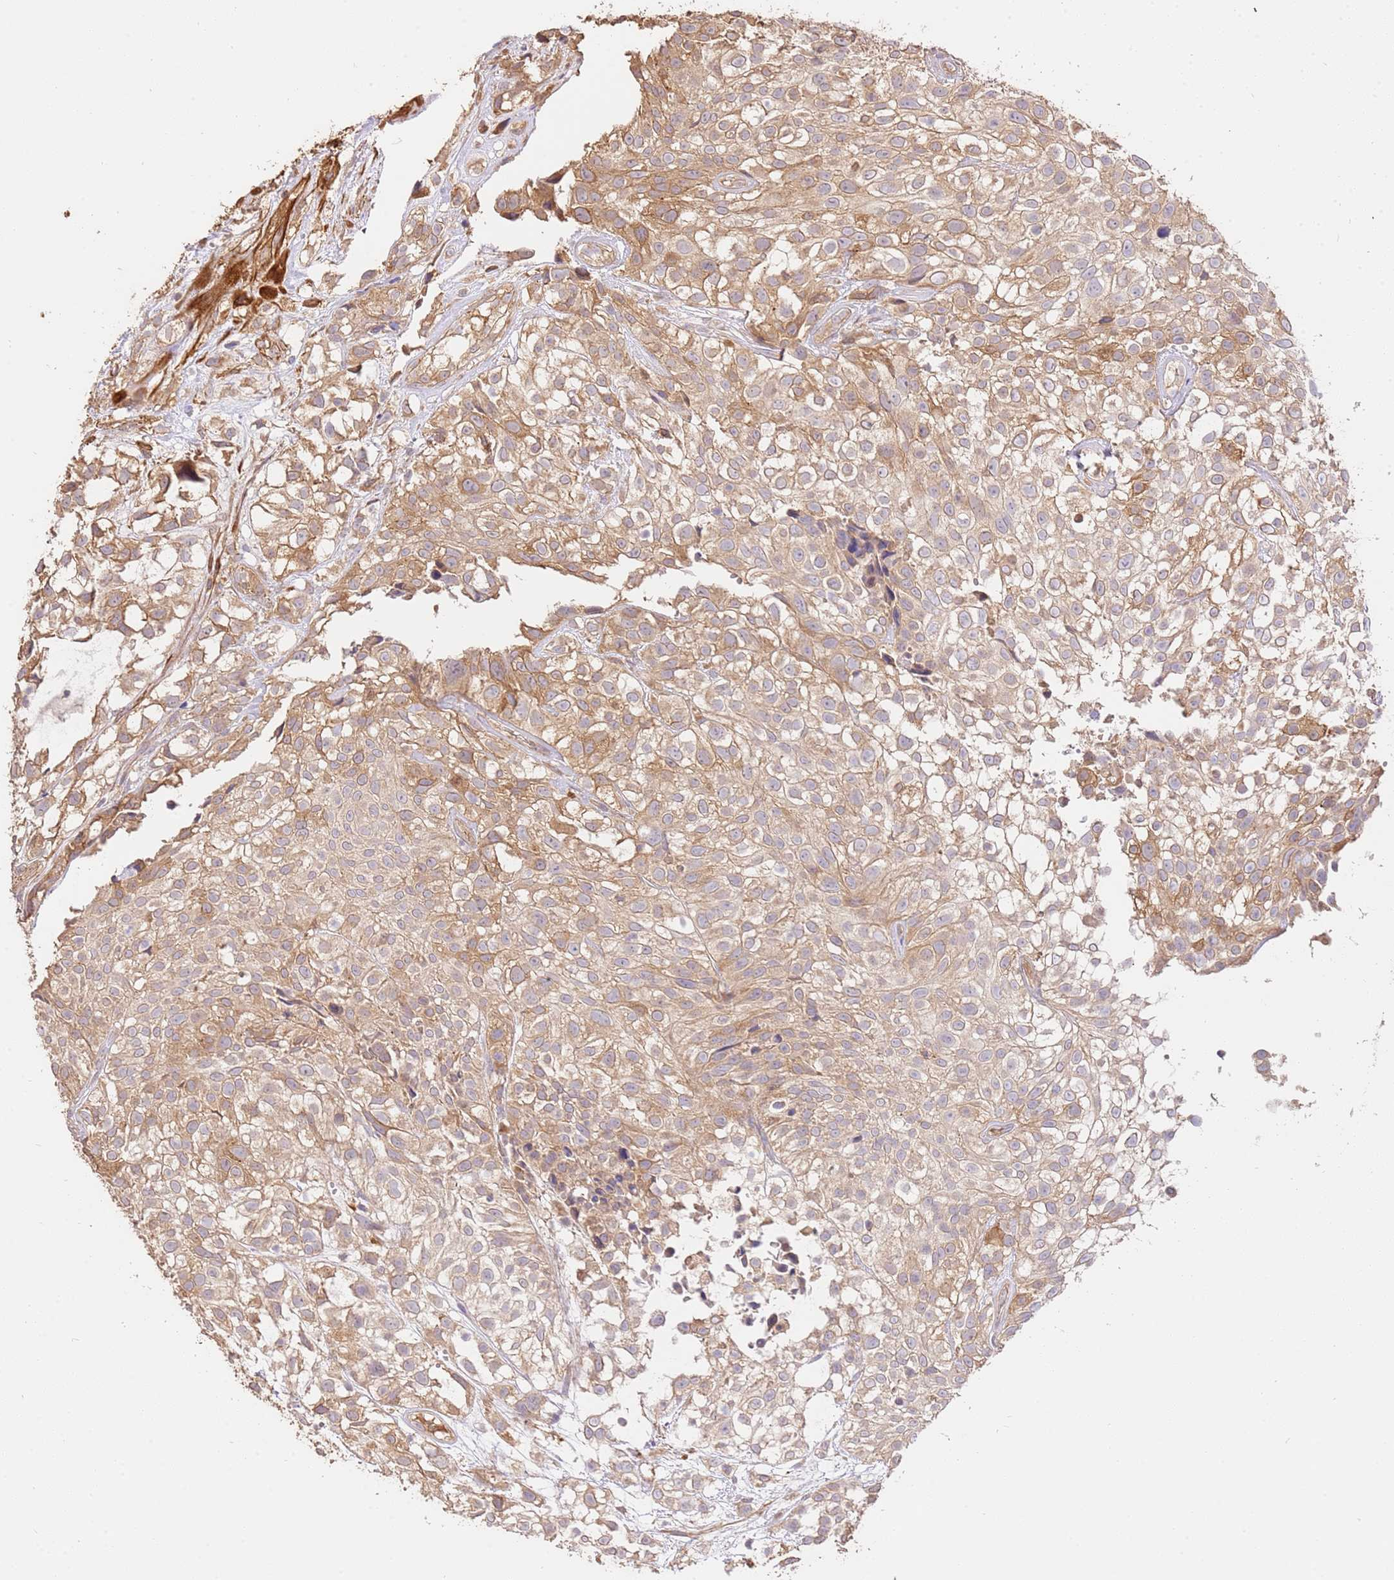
{"staining": {"intensity": "moderate", "quantity": ">75%", "location": "cytoplasmic/membranous"}, "tissue": "urothelial cancer", "cell_type": "Tumor cells", "image_type": "cancer", "snomed": [{"axis": "morphology", "description": "Urothelial carcinoma, High grade"}, {"axis": "topography", "description": "Urinary bladder"}], "caption": "Urothelial cancer tissue reveals moderate cytoplasmic/membranous staining in about >75% of tumor cells, visualized by immunohistochemistry.", "gene": "CEP55", "patient": {"sex": "male", "age": 56}}